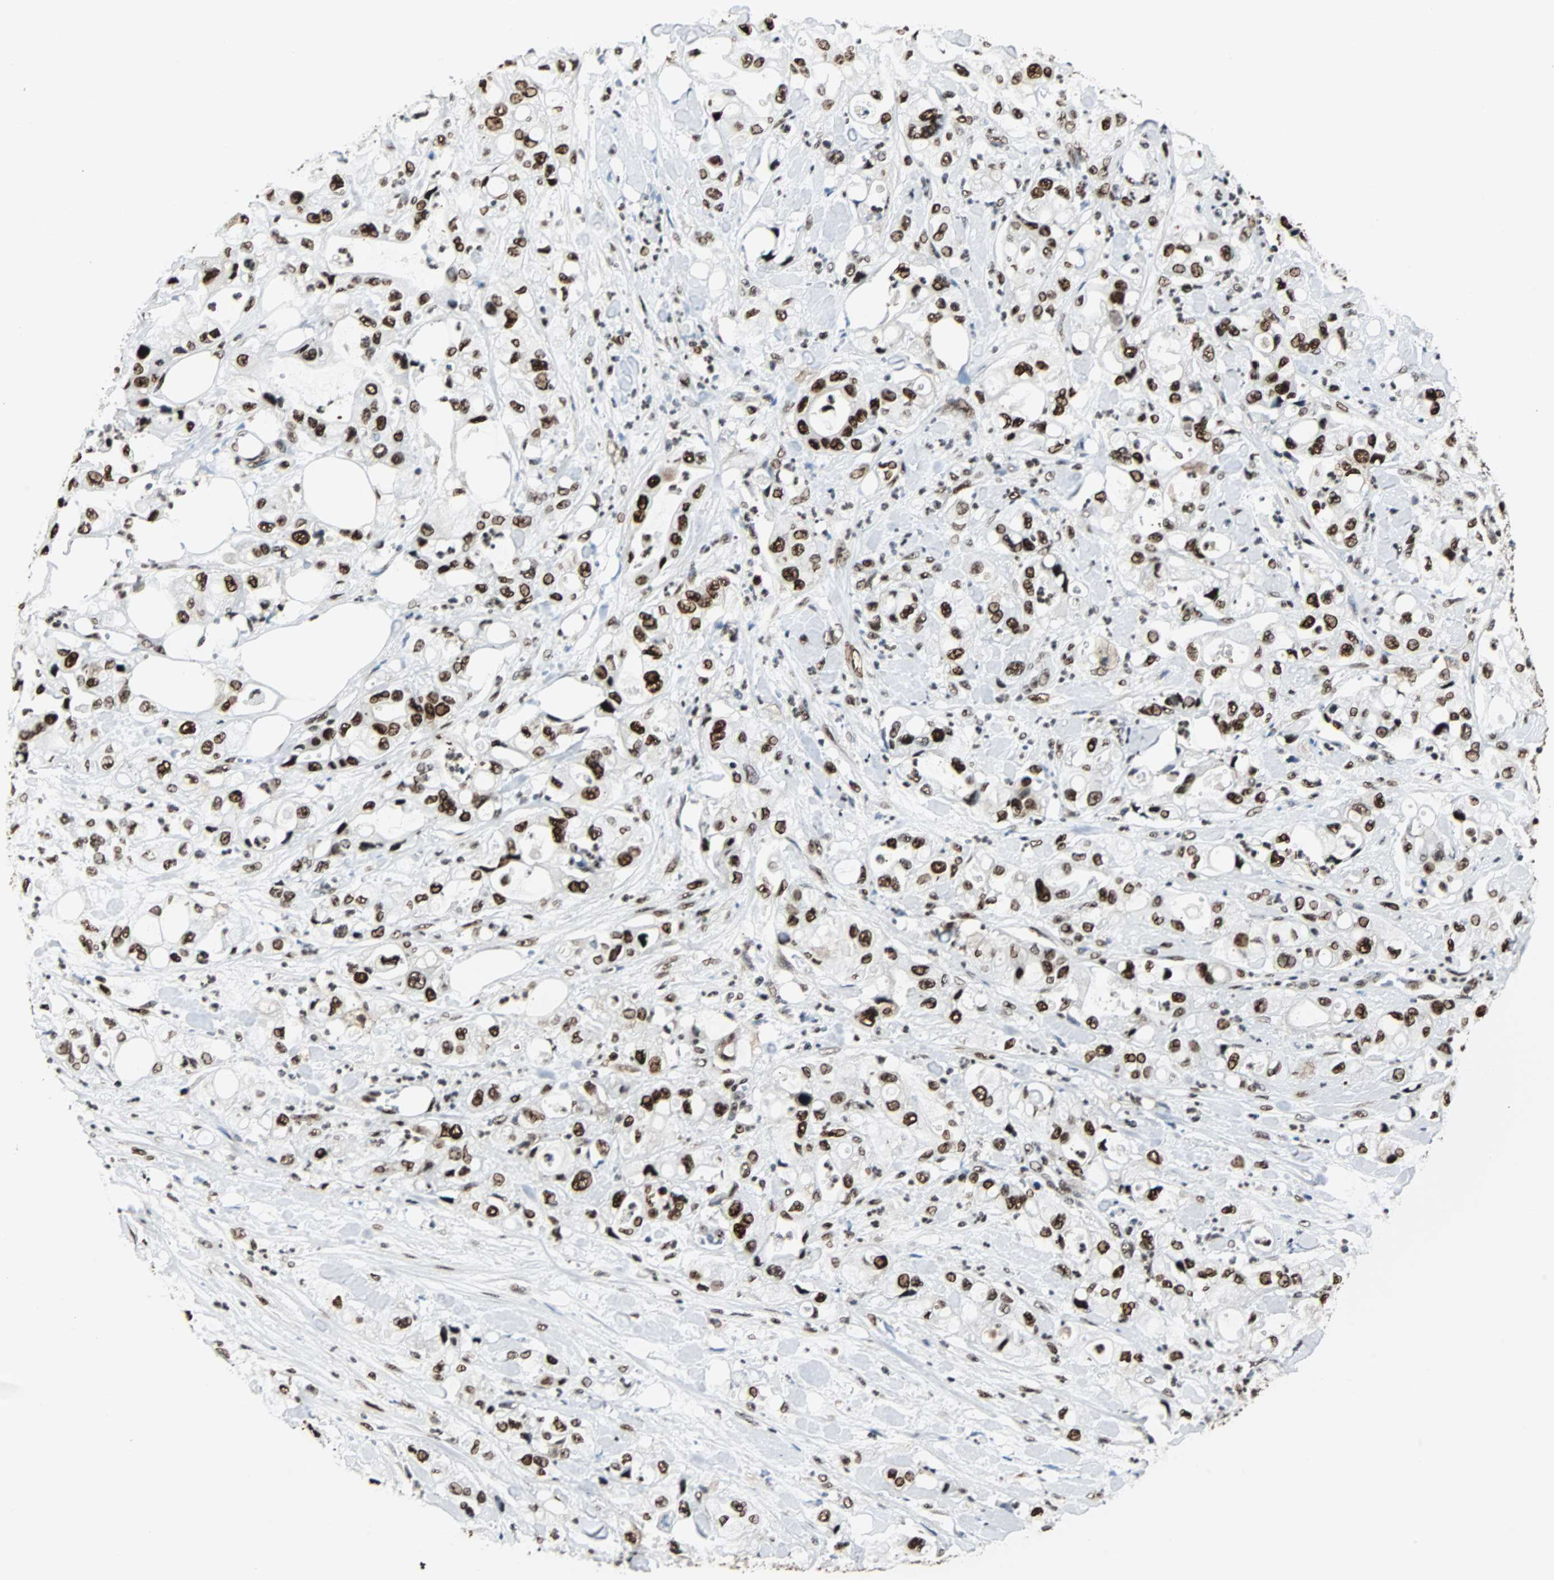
{"staining": {"intensity": "strong", "quantity": ">75%", "location": "nuclear"}, "tissue": "pancreatic cancer", "cell_type": "Tumor cells", "image_type": "cancer", "snomed": [{"axis": "morphology", "description": "Adenocarcinoma, NOS"}, {"axis": "topography", "description": "Pancreas"}], "caption": "Immunohistochemistry (IHC) (DAB (3,3'-diaminobenzidine)) staining of human pancreatic adenocarcinoma demonstrates strong nuclear protein expression in about >75% of tumor cells.", "gene": "XRCC4", "patient": {"sex": "male", "age": 70}}